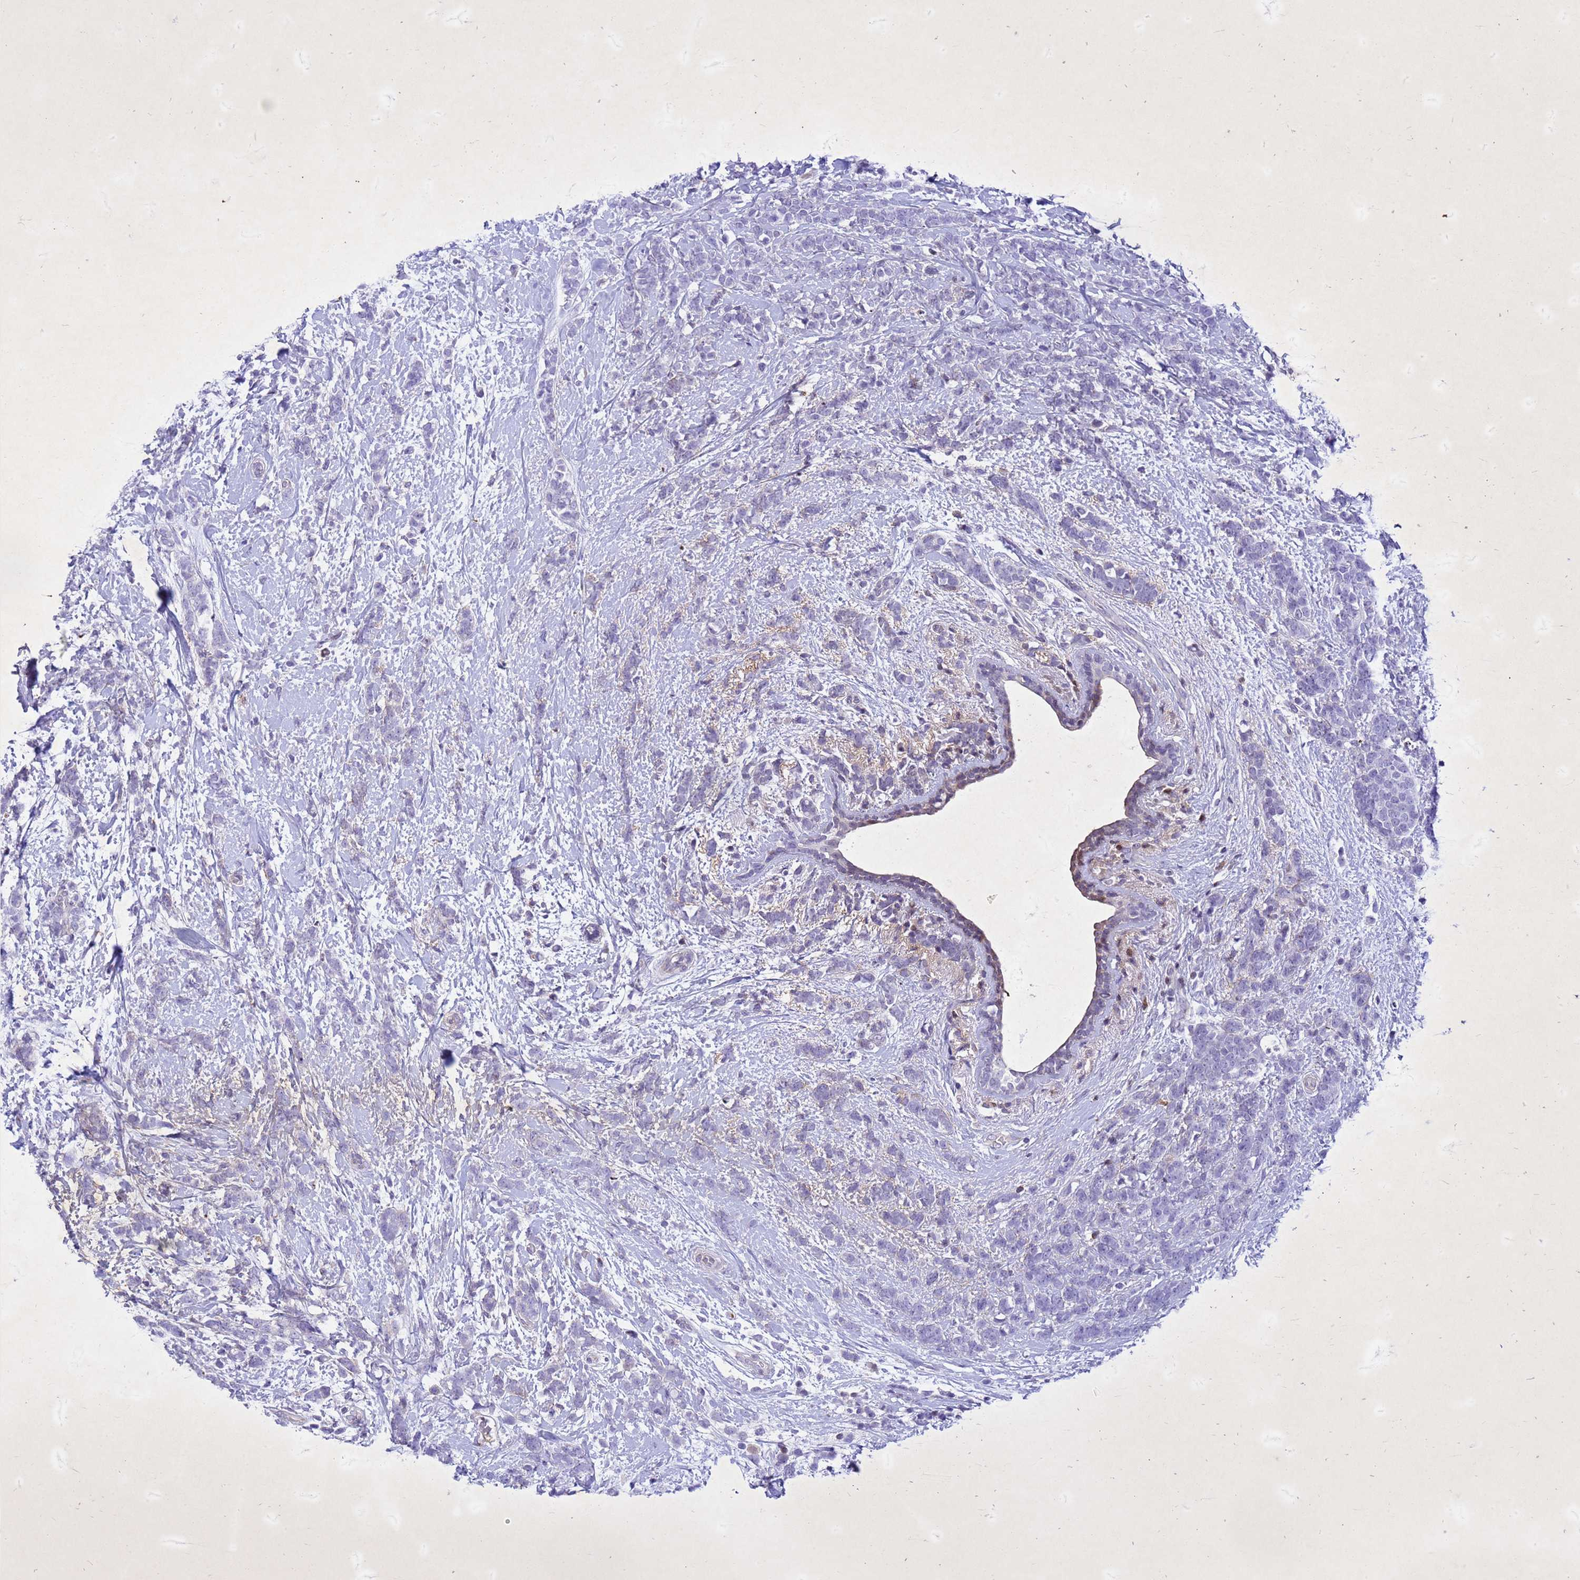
{"staining": {"intensity": "negative", "quantity": "none", "location": "none"}, "tissue": "breast cancer", "cell_type": "Tumor cells", "image_type": "cancer", "snomed": [{"axis": "morphology", "description": "Lobular carcinoma"}, {"axis": "topography", "description": "Breast"}], "caption": "Immunohistochemistry of human lobular carcinoma (breast) reveals no expression in tumor cells.", "gene": "COPS9", "patient": {"sex": "female", "age": 58}}